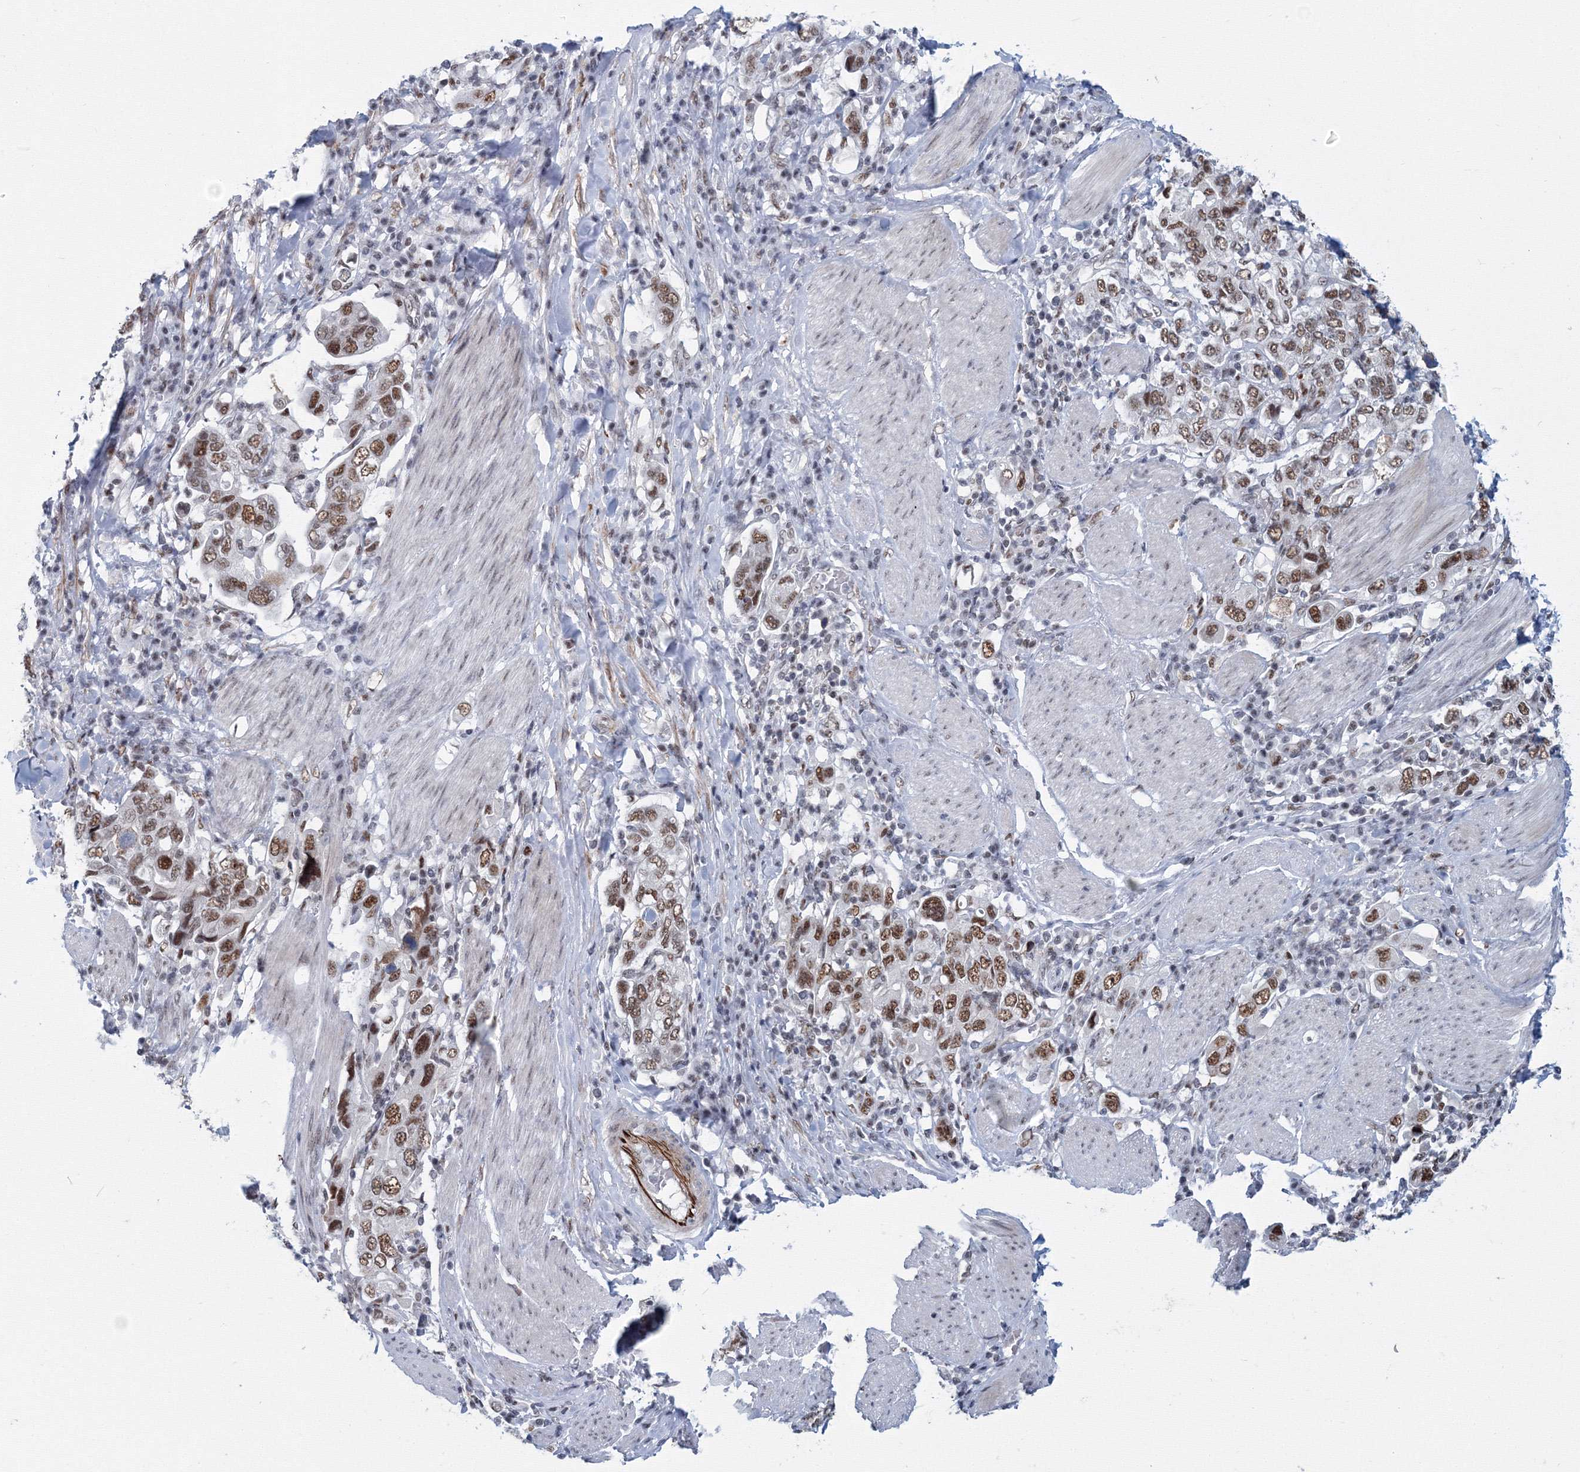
{"staining": {"intensity": "moderate", "quantity": ">75%", "location": "nuclear"}, "tissue": "stomach cancer", "cell_type": "Tumor cells", "image_type": "cancer", "snomed": [{"axis": "morphology", "description": "Adenocarcinoma, NOS"}, {"axis": "topography", "description": "Stomach, upper"}], "caption": "IHC of human stomach cancer displays medium levels of moderate nuclear positivity in approximately >75% of tumor cells.", "gene": "SF3B6", "patient": {"sex": "male", "age": 62}}